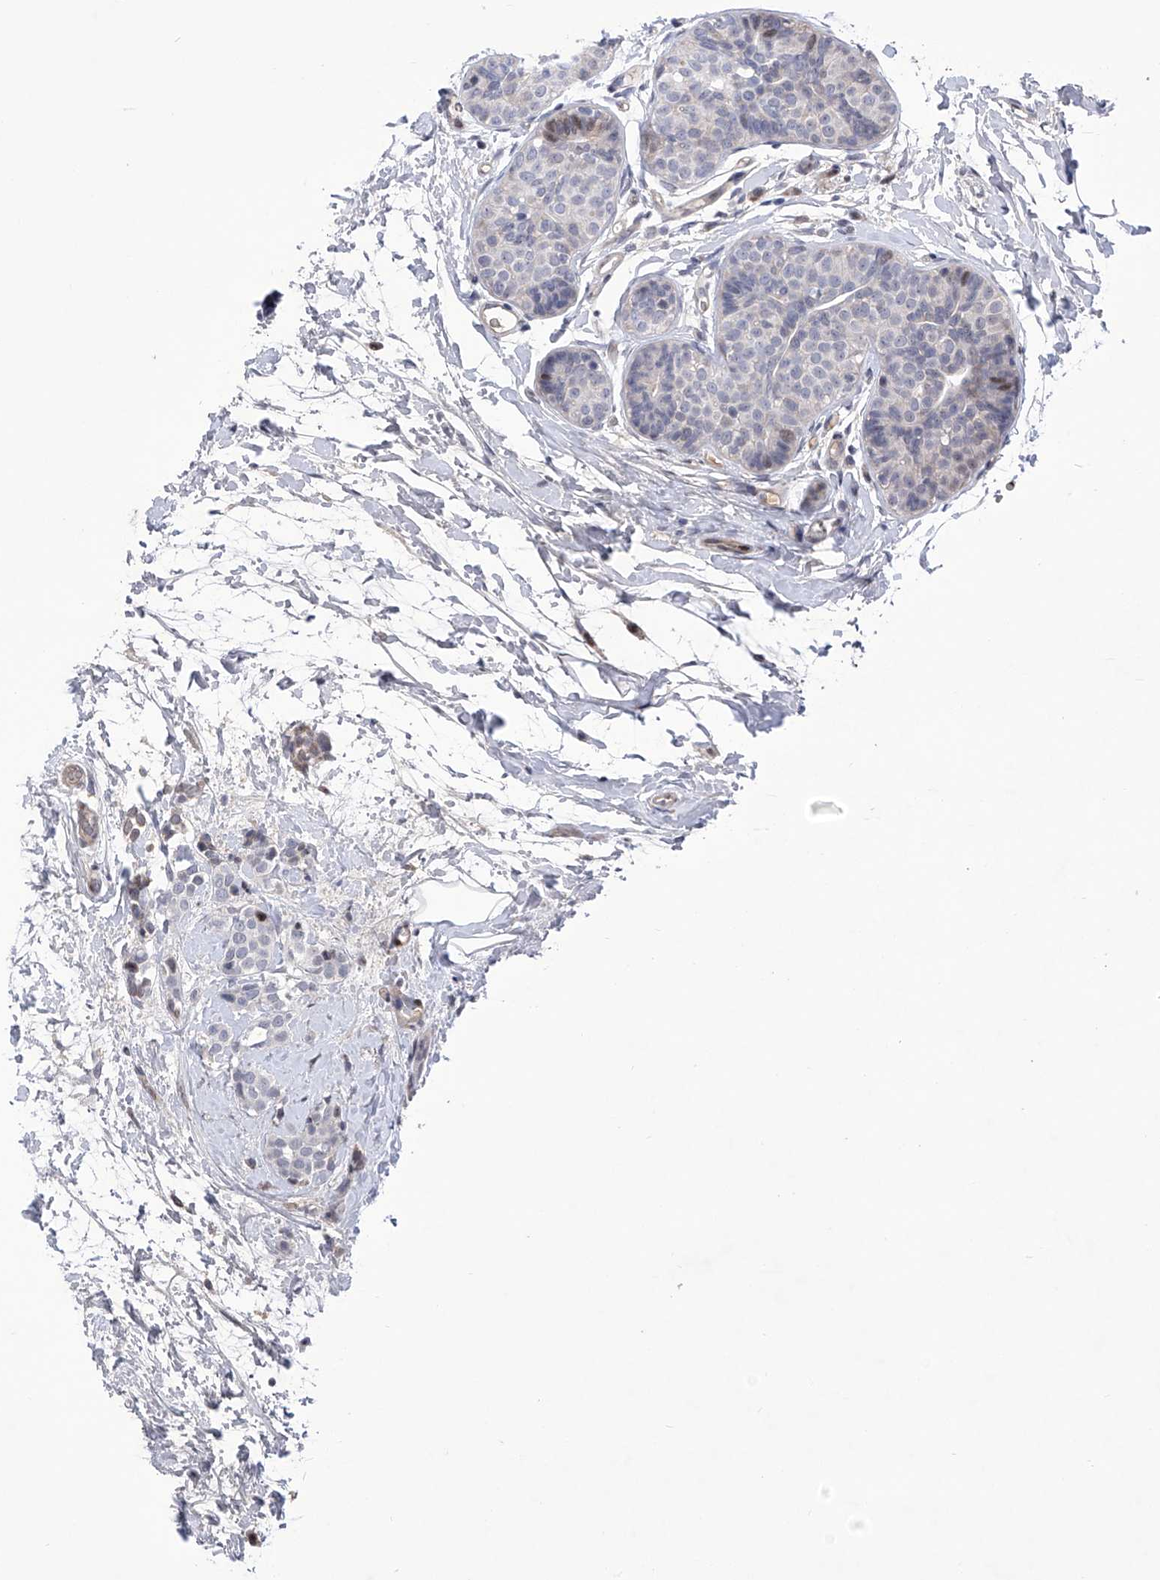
{"staining": {"intensity": "negative", "quantity": "none", "location": "none"}, "tissue": "breast cancer", "cell_type": "Tumor cells", "image_type": "cancer", "snomed": [{"axis": "morphology", "description": "Lobular carcinoma, in situ"}, {"axis": "morphology", "description": "Lobular carcinoma"}, {"axis": "topography", "description": "Breast"}], "caption": "Immunohistochemical staining of human lobular carcinoma (breast) displays no significant expression in tumor cells. (IHC, brightfield microscopy, high magnification).", "gene": "NUFIP1", "patient": {"sex": "female", "age": 41}}